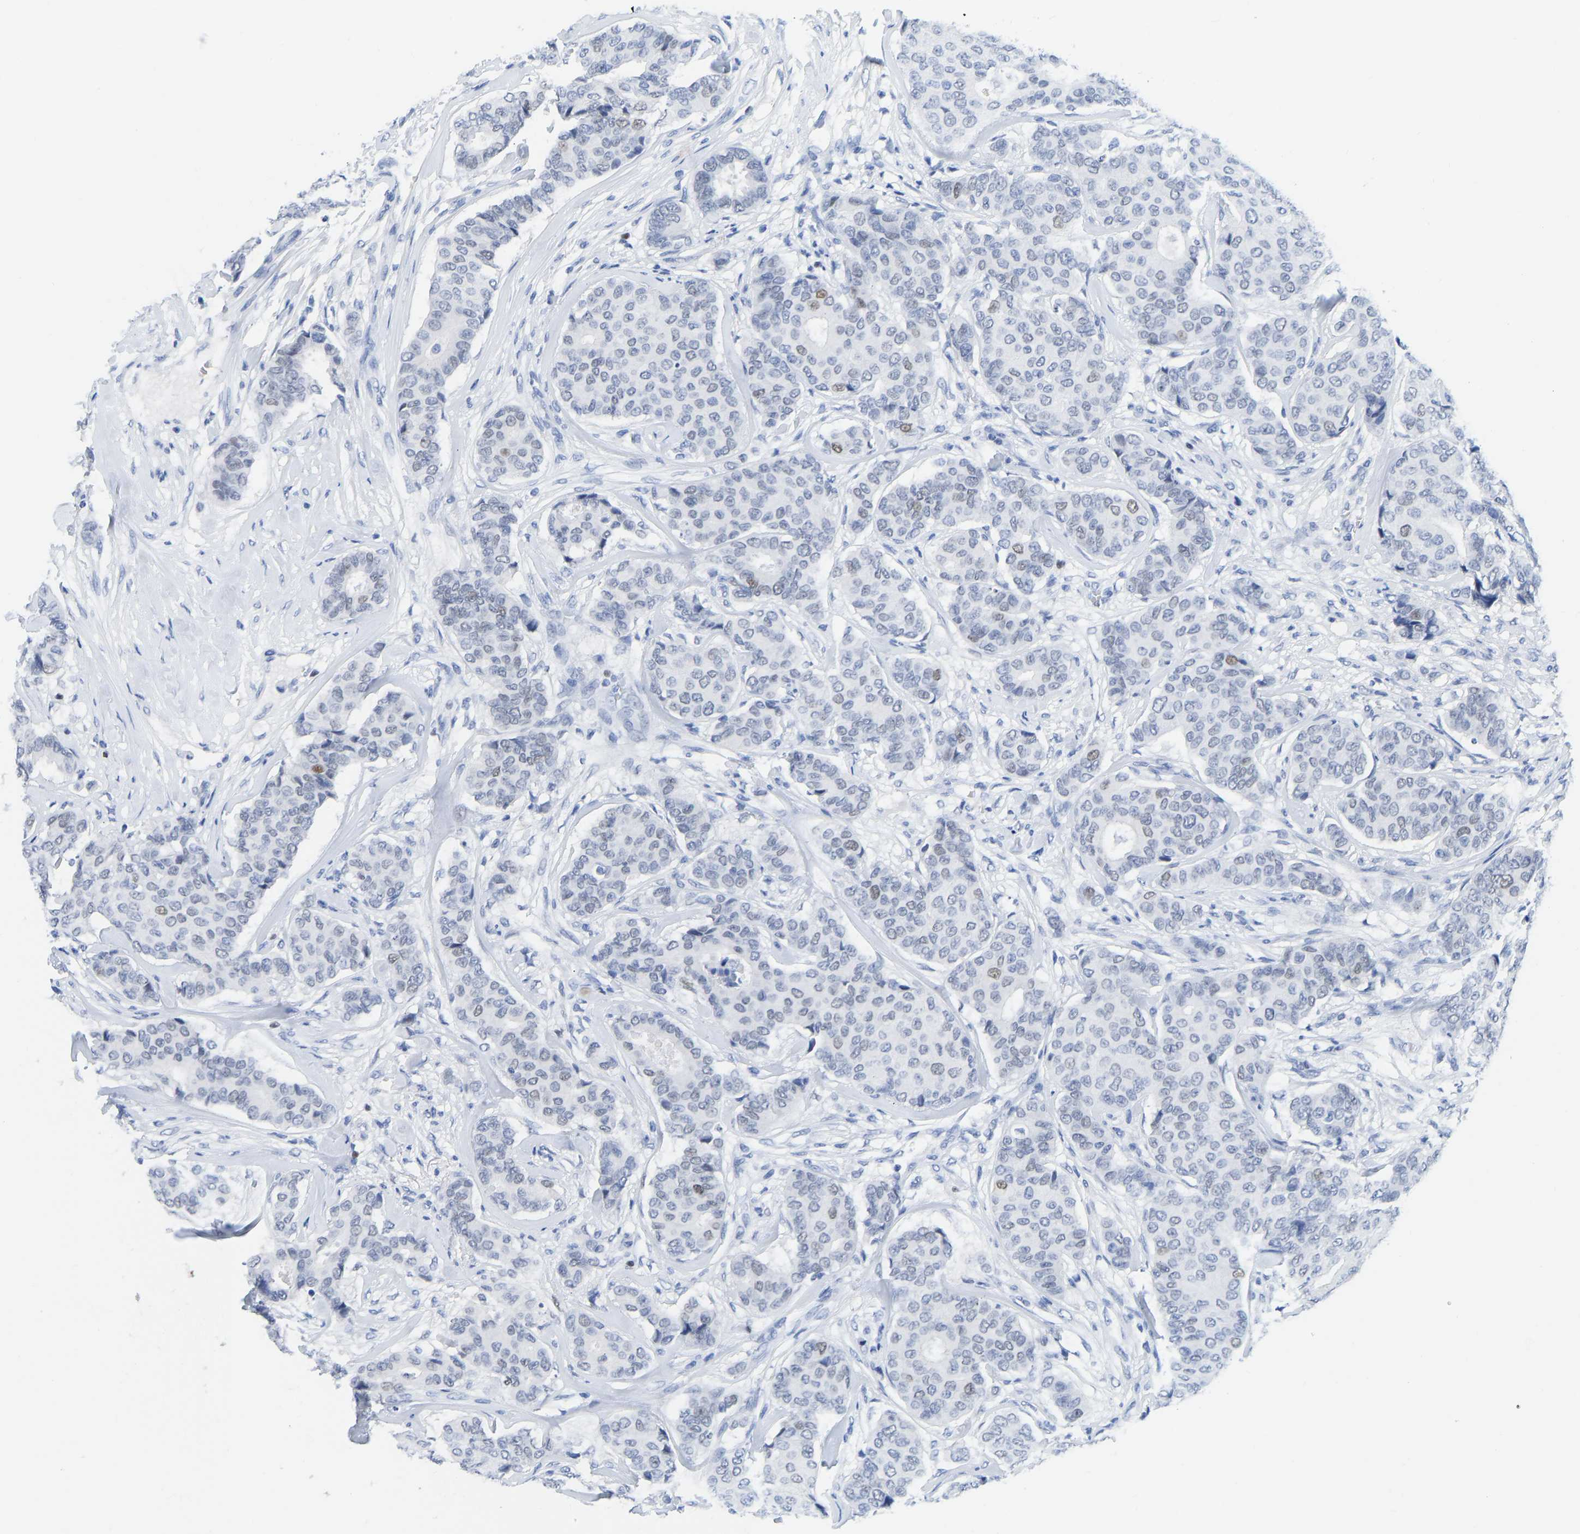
{"staining": {"intensity": "negative", "quantity": "none", "location": "none"}, "tissue": "breast cancer", "cell_type": "Tumor cells", "image_type": "cancer", "snomed": [{"axis": "morphology", "description": "Duct carcinoma"}, {"axis": "topography", "description": "Breast"}], "caption": "An image of breast intraductal carcinoma stained for a protein displays no brown staining in tumor cells.", "gene": "TCF7", "patient": {"sex": "female", "age": 75}}